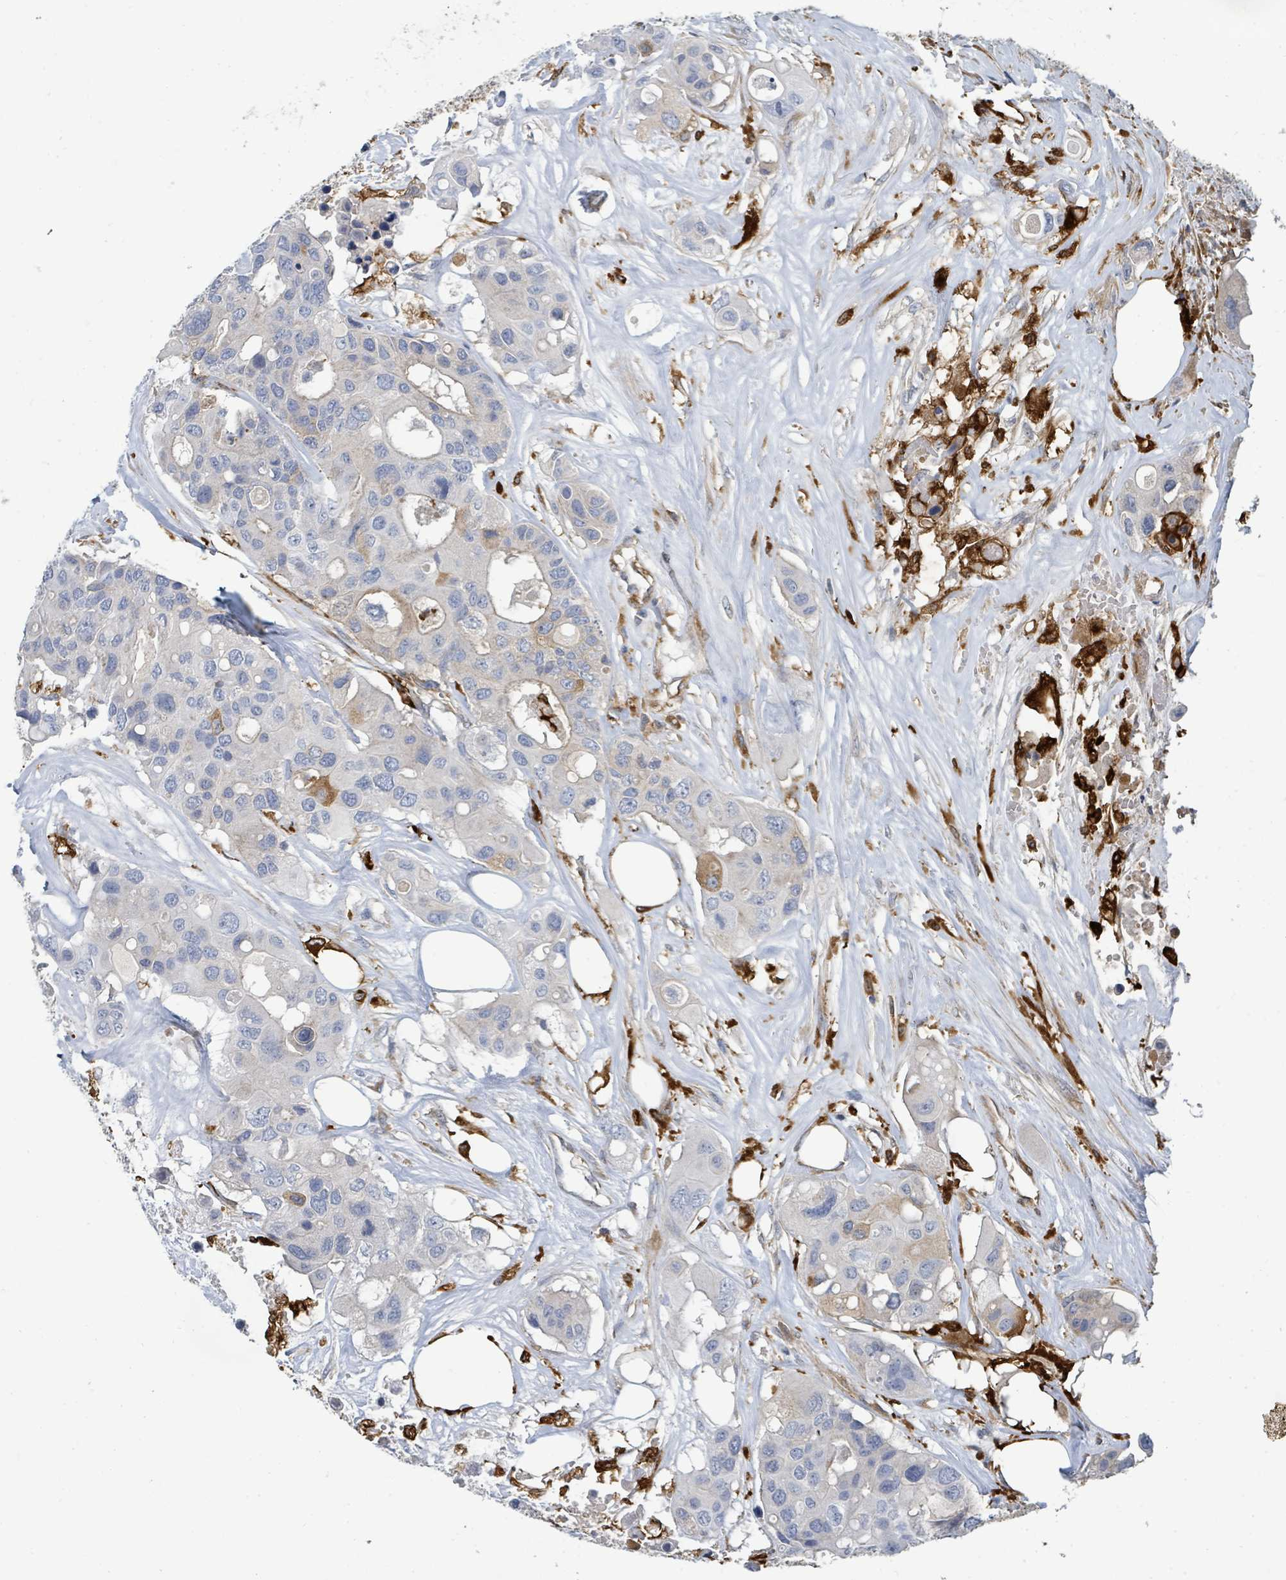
{"staining": {"intensity": "weak", "quantity": "<25%", "location": "cytoplasmic/membranous"}, "tissue": "colorectal cancer", "cell_type": "Tumor cells", "image_type": "cancer", "snomed": [{"axis": "morphology", "description": "Adenocarcinoma, NOS"}, {"axis": "topography", "description": "Colon"}], "caption": "There is no significant staining in tumor cells of colorectal cancer (adenocarcinoma).", "gene": "IFIT1", "patient": {"sex": "male", "age": 77}}